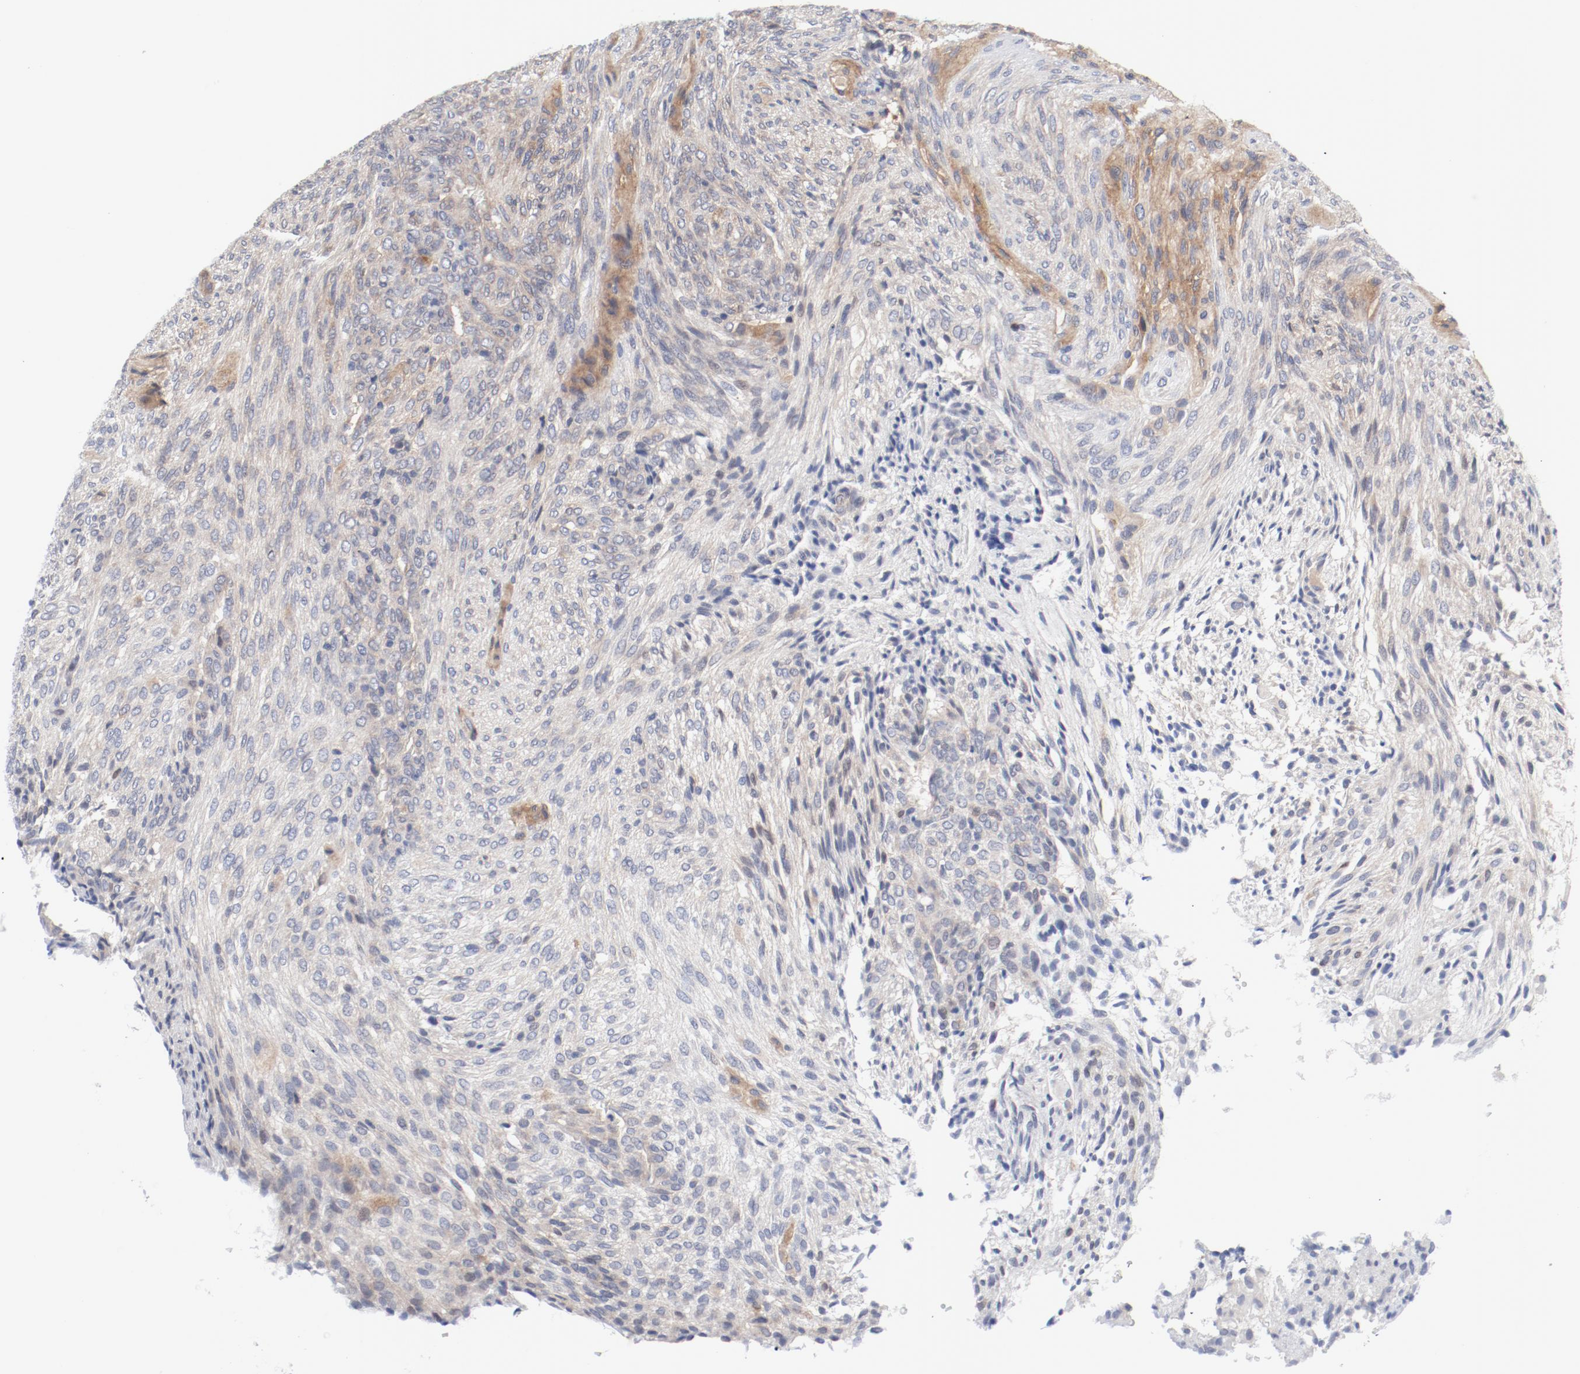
{"staining": {"intensity": "weak", "quantity": "<25%", "location": "cytoplasmic/membranous"}, "tissue": "glioma", "cell_type": "Tumor cells", "image_type": "cancer", "snomed": [{"axis": "morphology", "description": "Glioma, malignant, High grade"}, {"axis": "topography", "description": "Cerebral cortex"}], "caption": "This is an immunohistochemistry image of malignant glioma (high-grade). There is no positivity in tumor cells.", "gene": "BAD", "patient": {"sex": "female", "age": 55}}